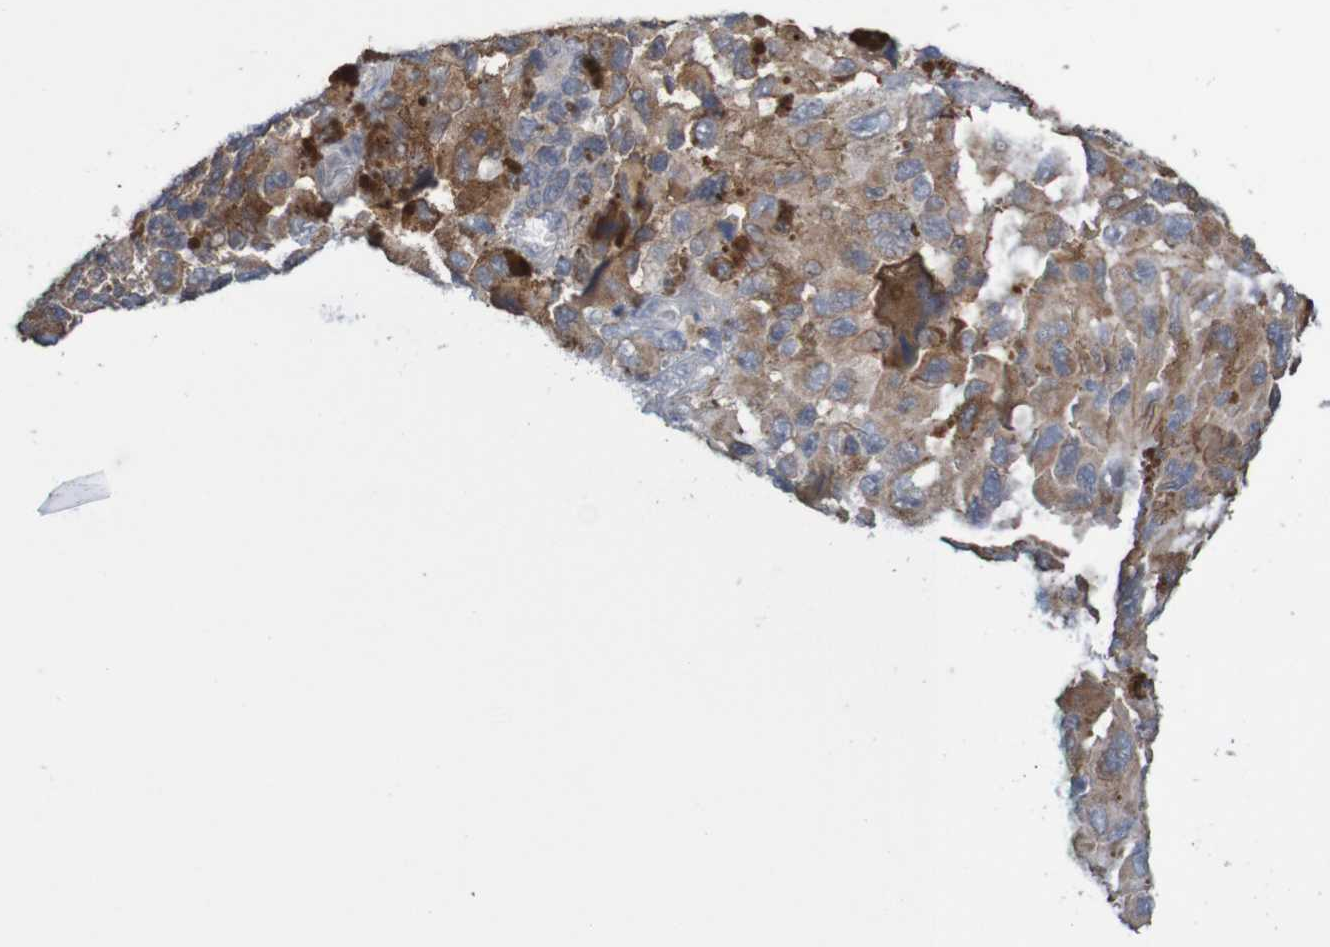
{"staining": {"intensity": "moderate", "quantity": ">75%", "location": "cytoplasmic/membranous"}, "tissue": "melanoma", "cell_type": "Tumor cells", "image_type": "cancer", "snomed": [{"axis": "morphology", "description": "Malignant melanoma, NOS"}, {"axis": "topography", "description": "Skin"}], "caption": "IHC (DAB) staining of human melanoma exhibits moderate cytoplasmic/membranous protein expression in about >75% of tumor cells.", "gene": "ANKK1", "patient": {"sex": "female", "age": 73}}